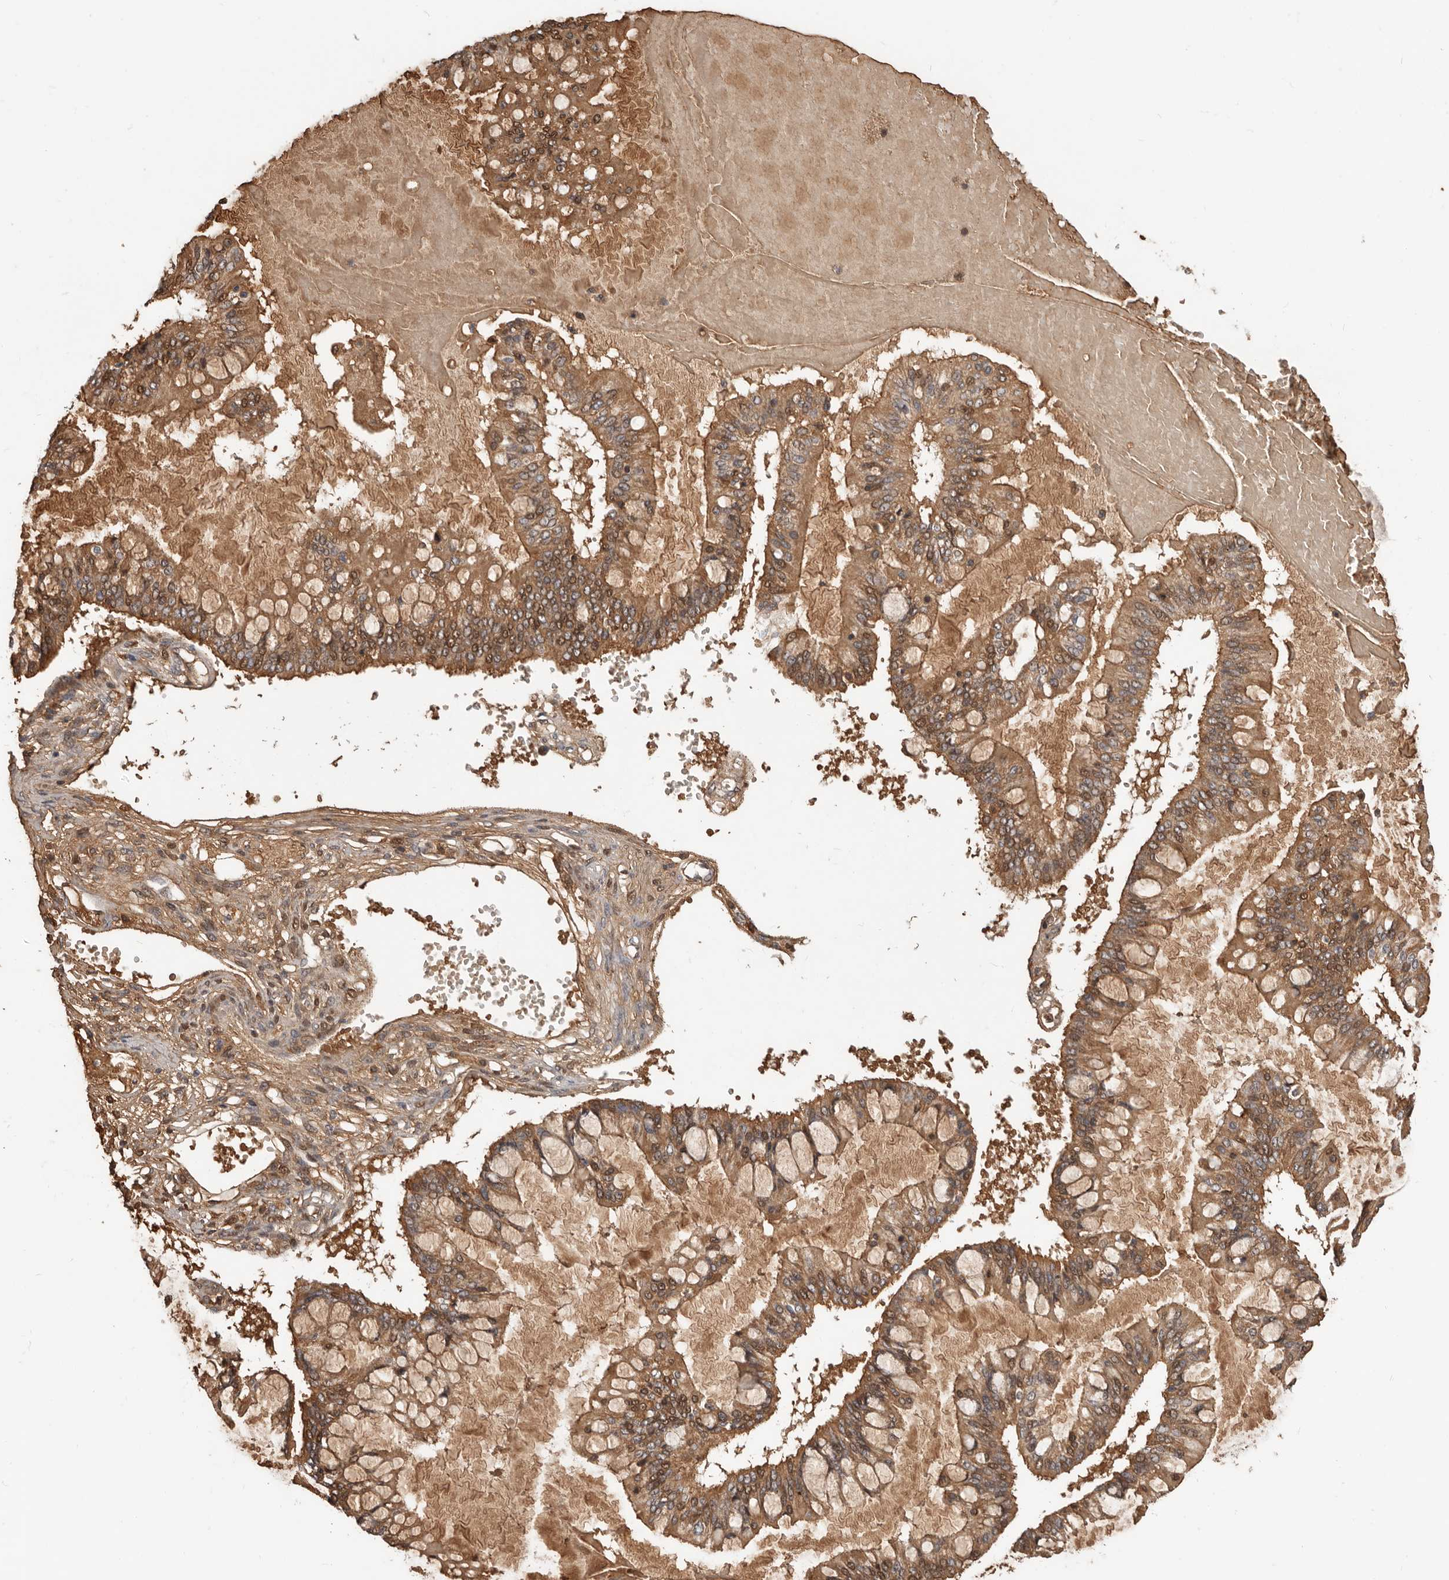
{"staining": {"intensity": "moderate", "quantity": ">75%", "location": "cytoplasmic/membranous,nuclear"}, "tissue": "ovarian cancer", "cell_type": "Tumor cells", "image_type": "cancer", "snomed": [{"axis": "morphology", "description": "Cystadenocarcinoma, mucinous, NOS"}, {"axis": "topography", "description": "Ovary"}], "caption": "A photomicrograph showing moderate cytoplasmic/membranous and nuclear staining in about >75% of tumor cells in ovarian cancer (mucinous cystadenocarcinoma), as visualized by brown immunohistochemical staining.", "gene": "NCOA3", "patient": {"sex": "female", "age": 73}}